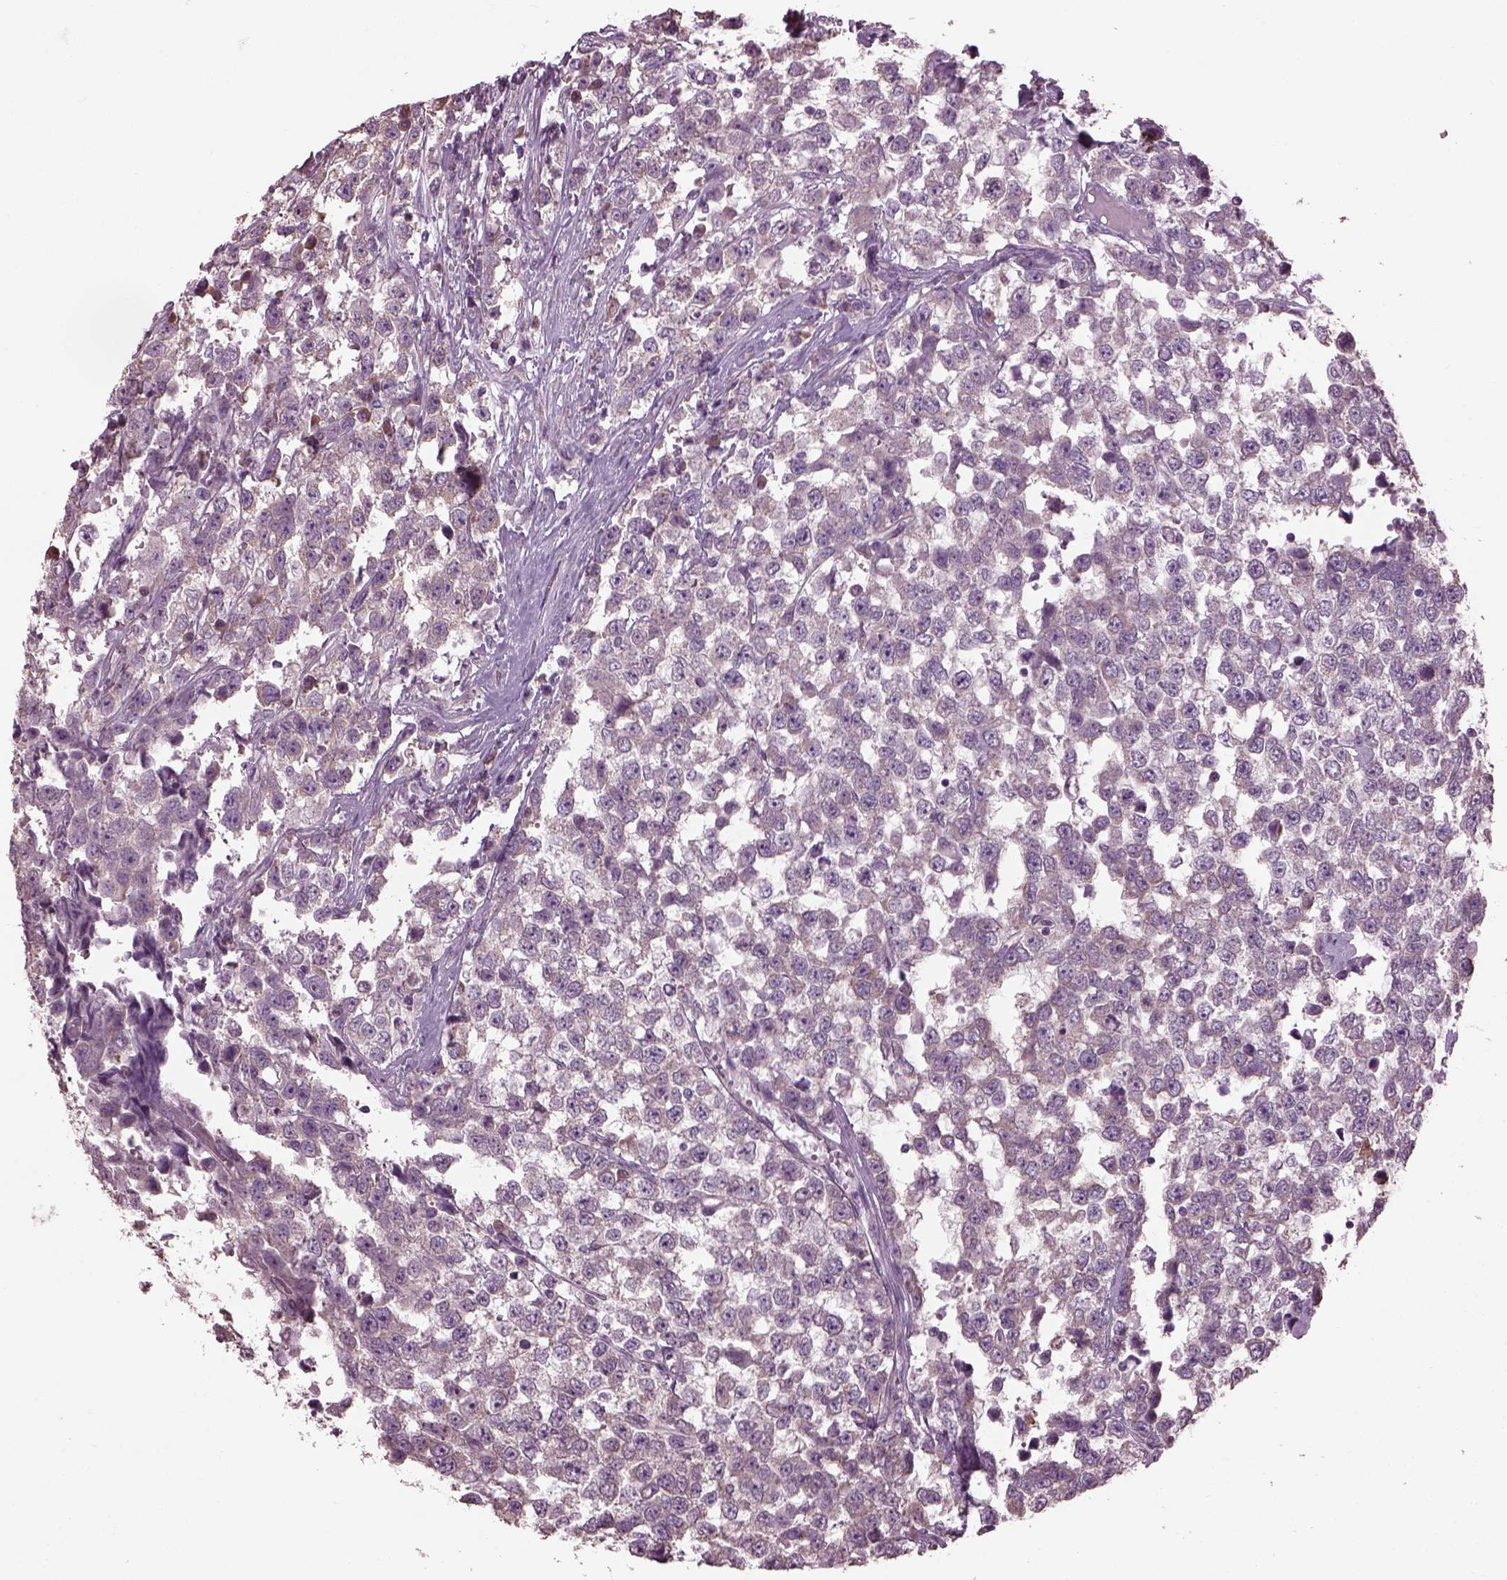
{"staining": {"intensity": "negative", "quantity": "none", "location": "none"}, "tissue": "testis cancer", "cell_type": "Tumor cells", "image_type": "cancer", "snomed": [{"axis": "morphology", "description": "Seminoma, NOS"}, {"axis": "topography", "description": "Testis"}], "caption": "An immunohistochemistry (IHC) histopathology image of testis cancer (seminoma) is shown. There is no staining in tumor cells of testis cancer (seminoma).", "gene": "CABP5", "patient": {"sex": "male", "age": 34}}